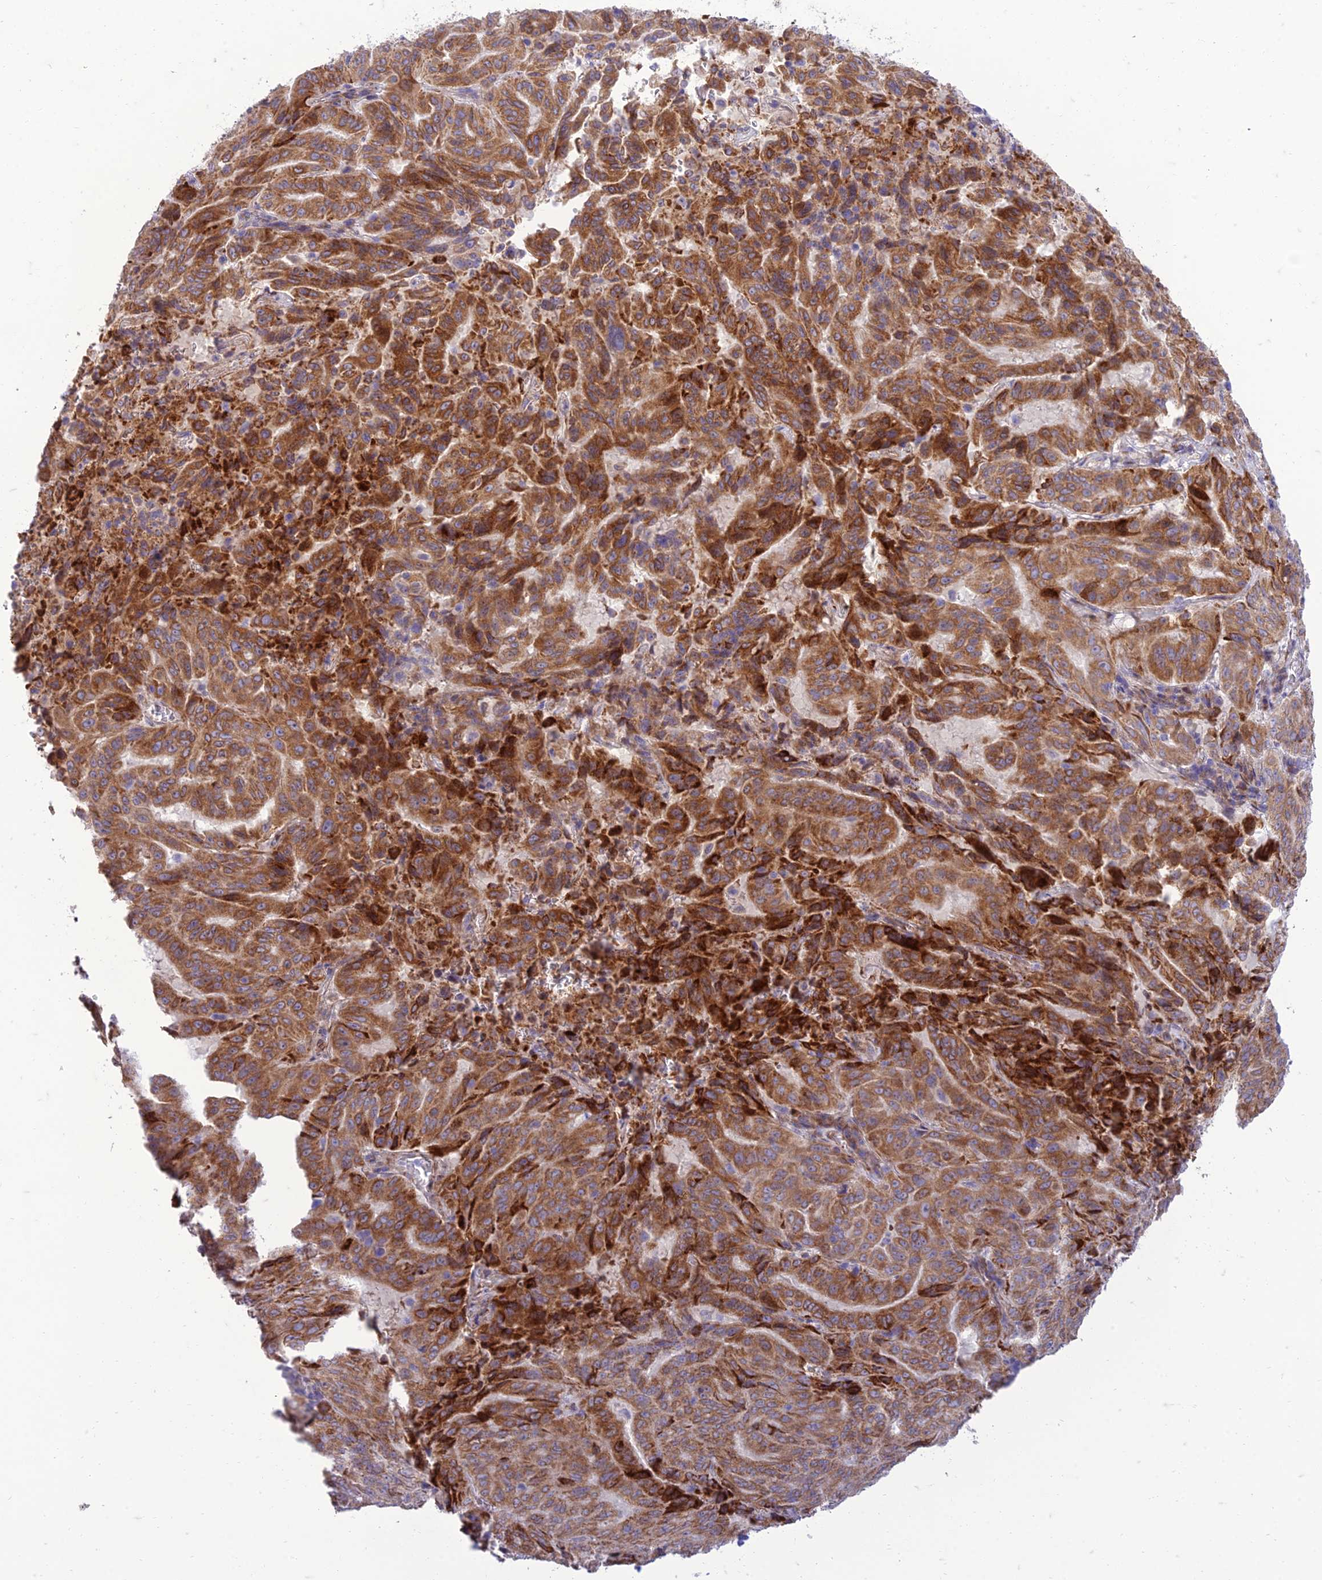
{"staining": {"intensity": "moderate", "quantity": ">75%", "location": "cytoplasmic/membranous"}, "tissue": "pancreatic cancer", "cell_type": "Tumor cells", "image_type": "cancer", "snomed": [{"axis": "morphology", "description": "Adenocarcinoma, NOS"}, {"axis": "topography", "description": "Pancreas"}], "caption": "About >75% of tumor cells in human pancreatic adenocarcinoma display moderate cytoplasmic/membranous protein staining as visualized by brown immunohistochemical staining.", "gene": "SEL1L3", "patient": {"sex": "male", "age": 63}}